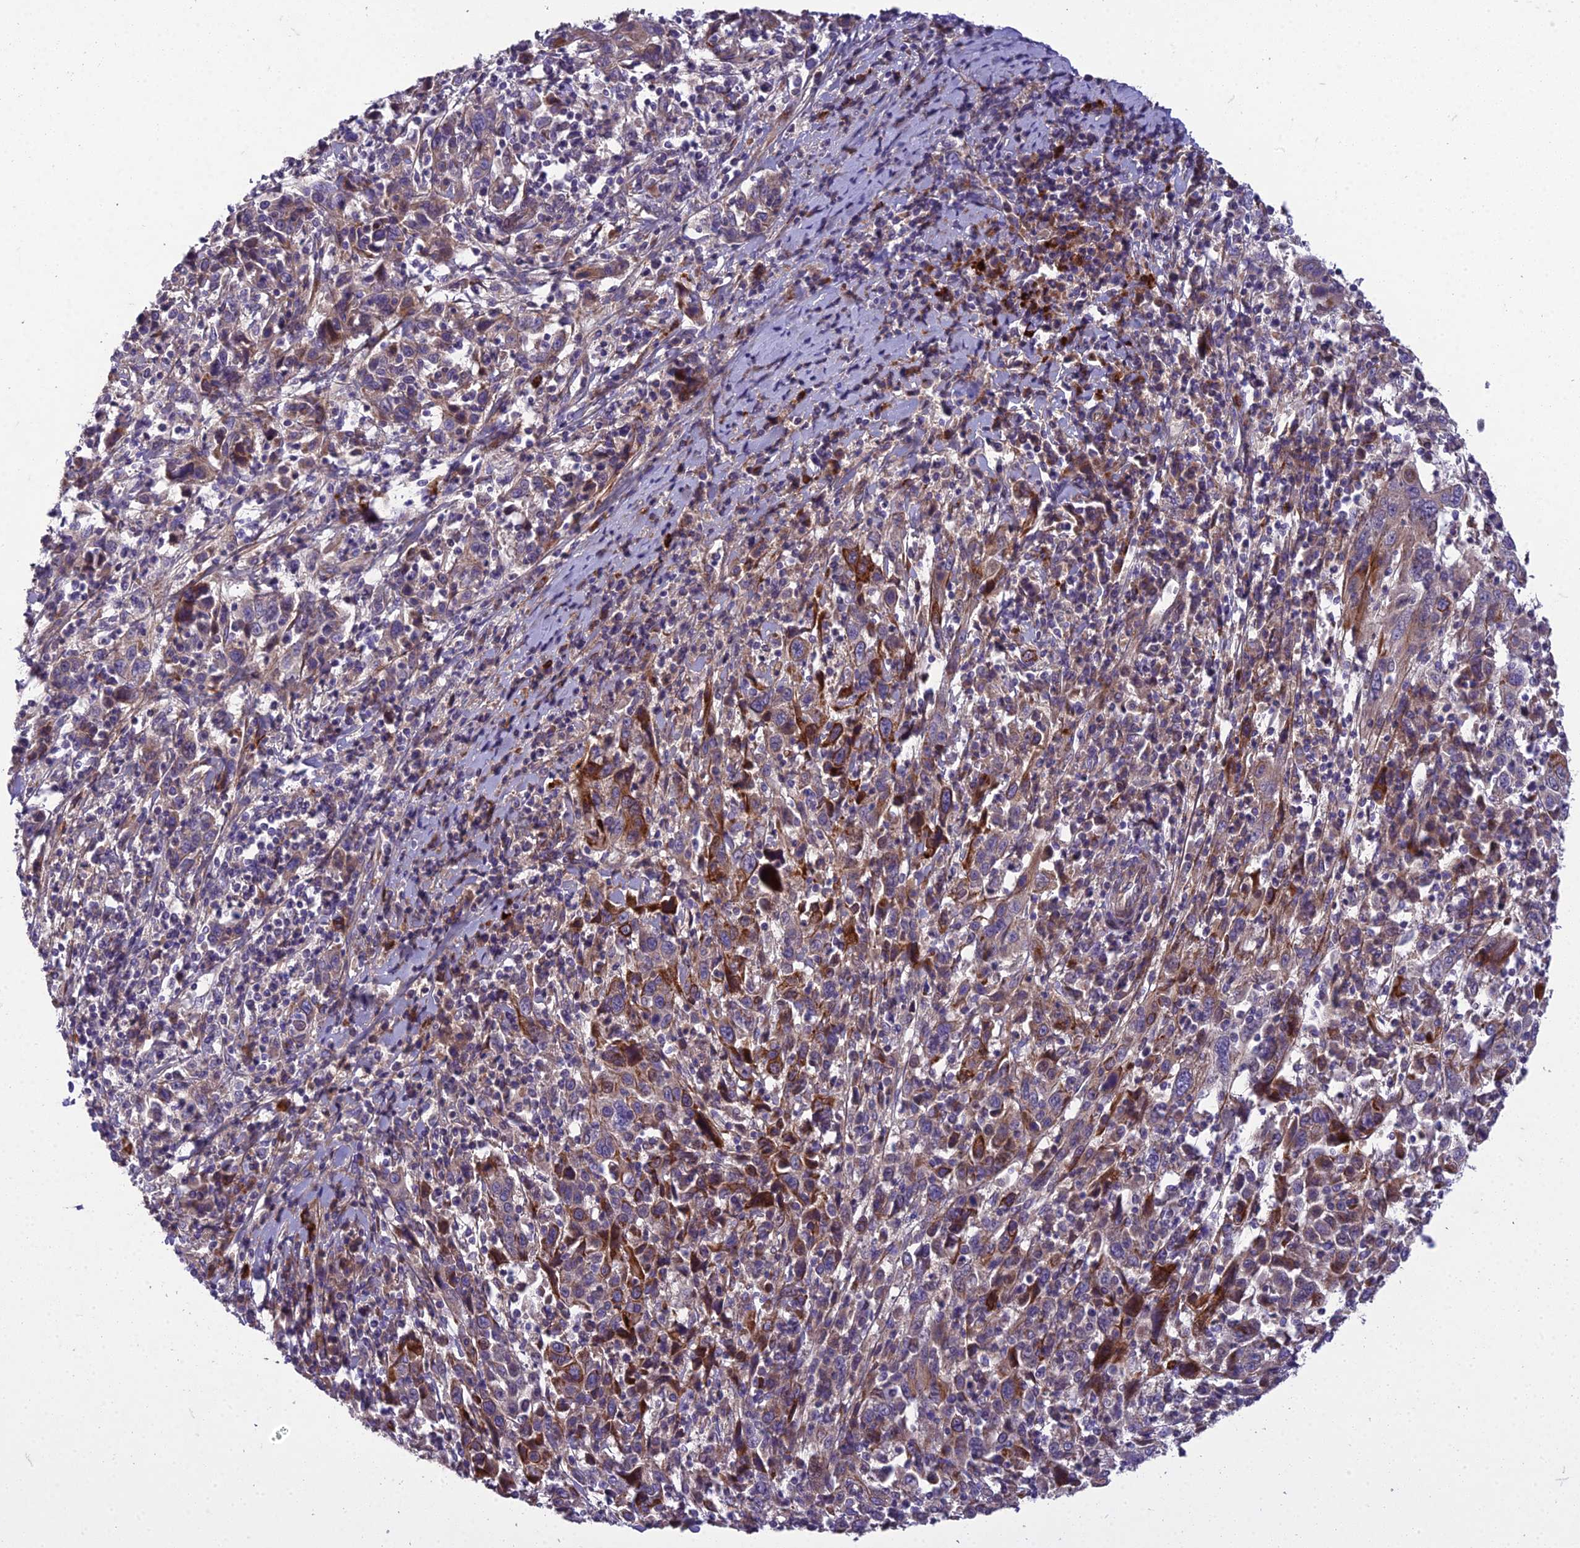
{"staining": {"intensity": "moderate", "quantity": "<25%", "location": "cytoplasmic/membranous"}, "tissue": "cervical cancer", "cell_type": "Tumor cells", "image_type": "cancer", "snomed": [{"axis": "morphology", "description": "Squamous cell carcinoma, NOS"}, {"axis": "topography", "description": "Cervix"}], "caption": "Immunohistochemistry (IHC) micrograph of neoplastic tissue: human cervical squamous cell carcinoma stained using immunohistochemistry (IHC) shows low levels of moderate protein expression localized specifically in the cytoplasmic/membranous of tumor cells, appearing as a cytoplasmic/membranous brown color.", "gene": "ADIPOR2", "patient": {"sex": "female", "age": 46}}